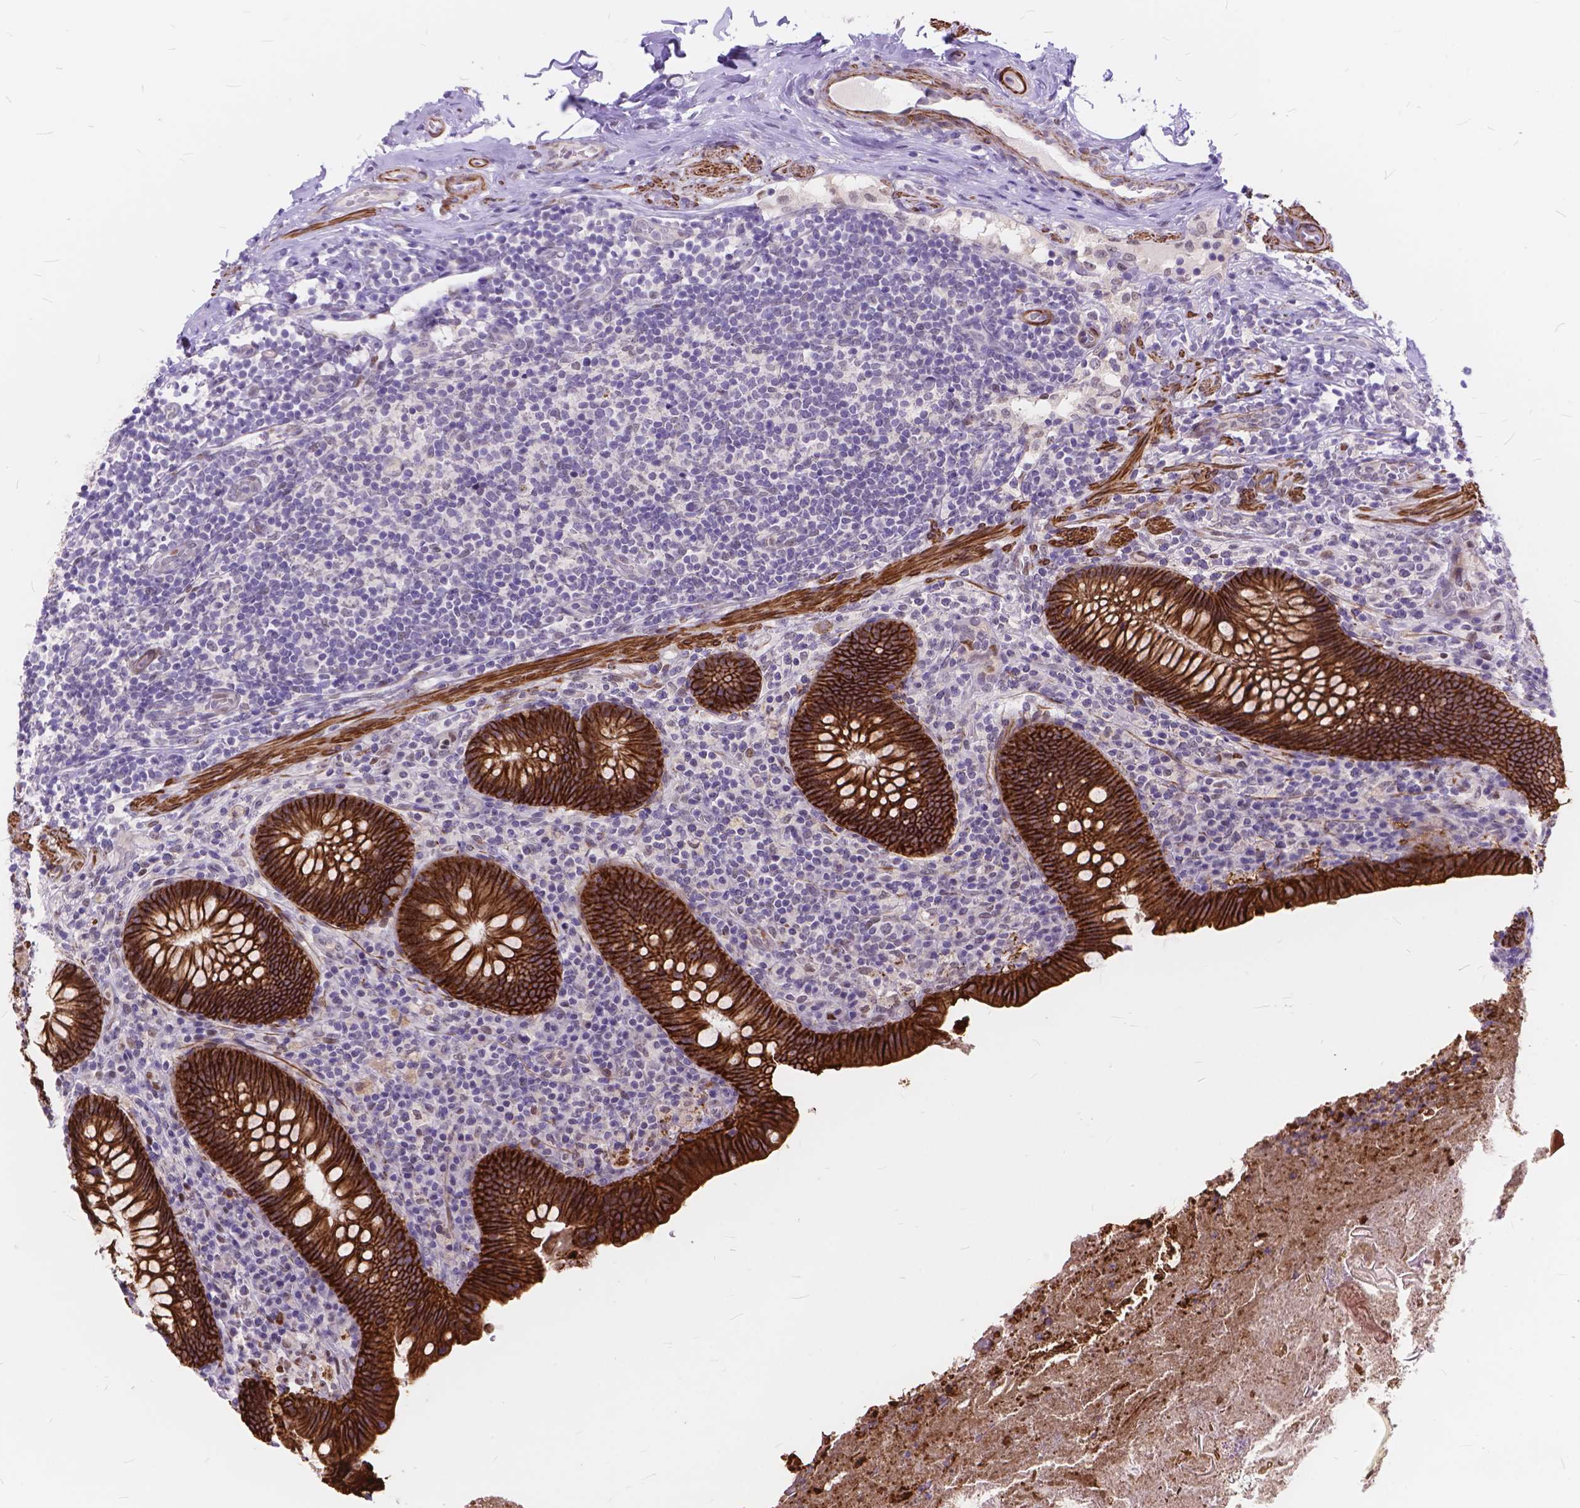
{"staining": {"intensity": "strong", "quantity": ">75%", "location": "cytoplasmic/membranous"}, "tissue": "appendix", "cell_type": "Glandular cells", "image_type": "normal", "snomed": [{"axis": "morphology", "description": "Normal tissue, NOS"}, {"axis": "topography", "description": "Appendix"}], "caption": "Protein staining exhibits strong cytoplasmic/membranous expression in about >75% of glandular cells in benign appendix. The protein of interest is stained brown, and the nuclei are stained in blue (DAB (3,3'-diaminobenzidine) IHC with brightfield microscopy, high magnification).", "gene": "MAN2C1", "patient": {"sex": "male", "age": 47}}